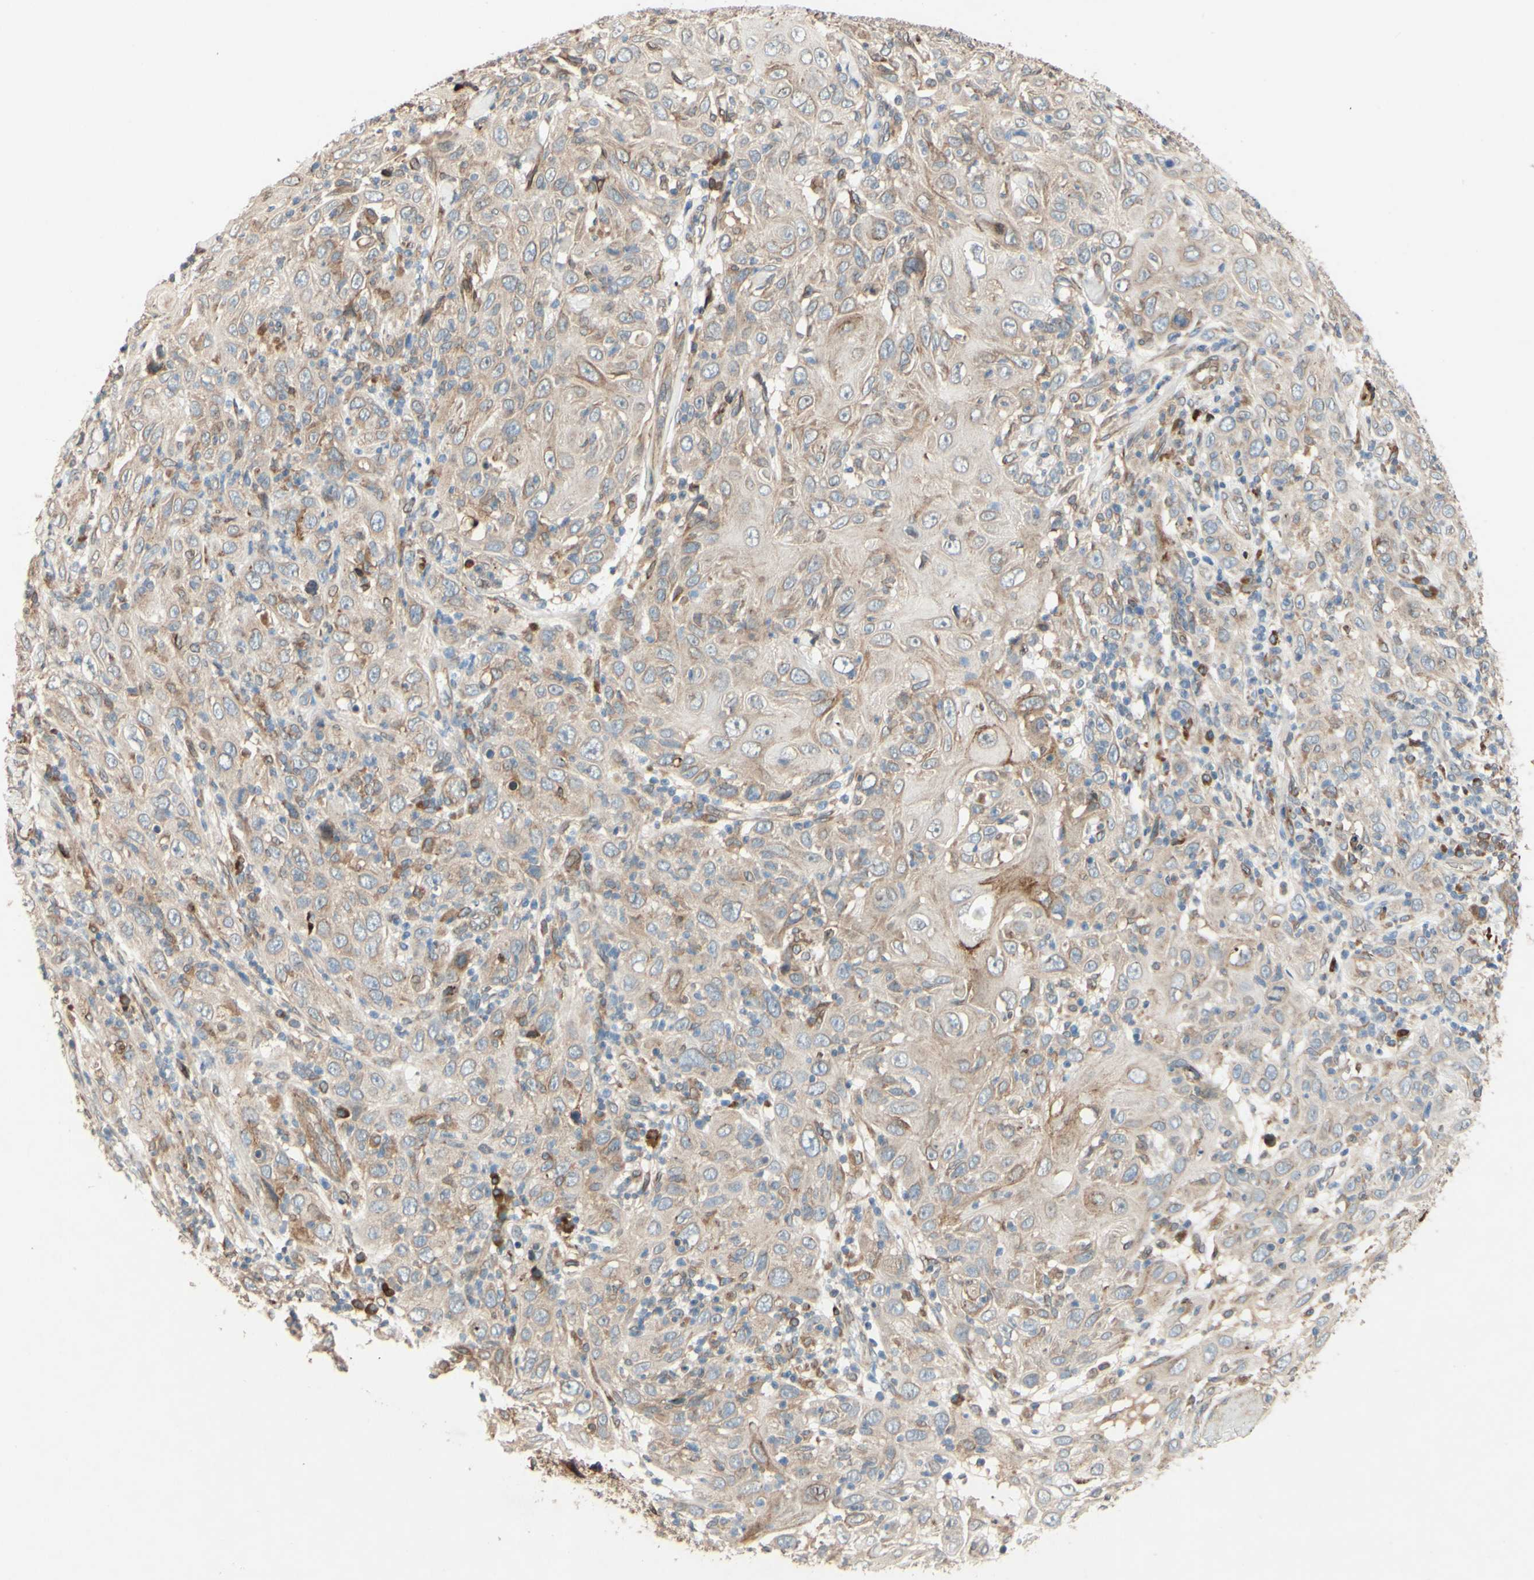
{"staining": {"intensity": "weak", "quantity": ">75%", "location": "cytoplasmic/membranous,nuclear"}, "tissue": "skin cancer", "cell_type": "Tumor cells", "image_type": "cancer", "snomed": [{"axis": "morphology", "description": "Squamous cell carcinoma, NOS"}, {"axis": "topography", "description": "Skin"}], "caption": "Human squamous cell carcinoma (skin) stained with a protein marker displays weak staining in tumor cells.", "gene": "PTPRU", "patient": {"sex": "female", "age": 88}}